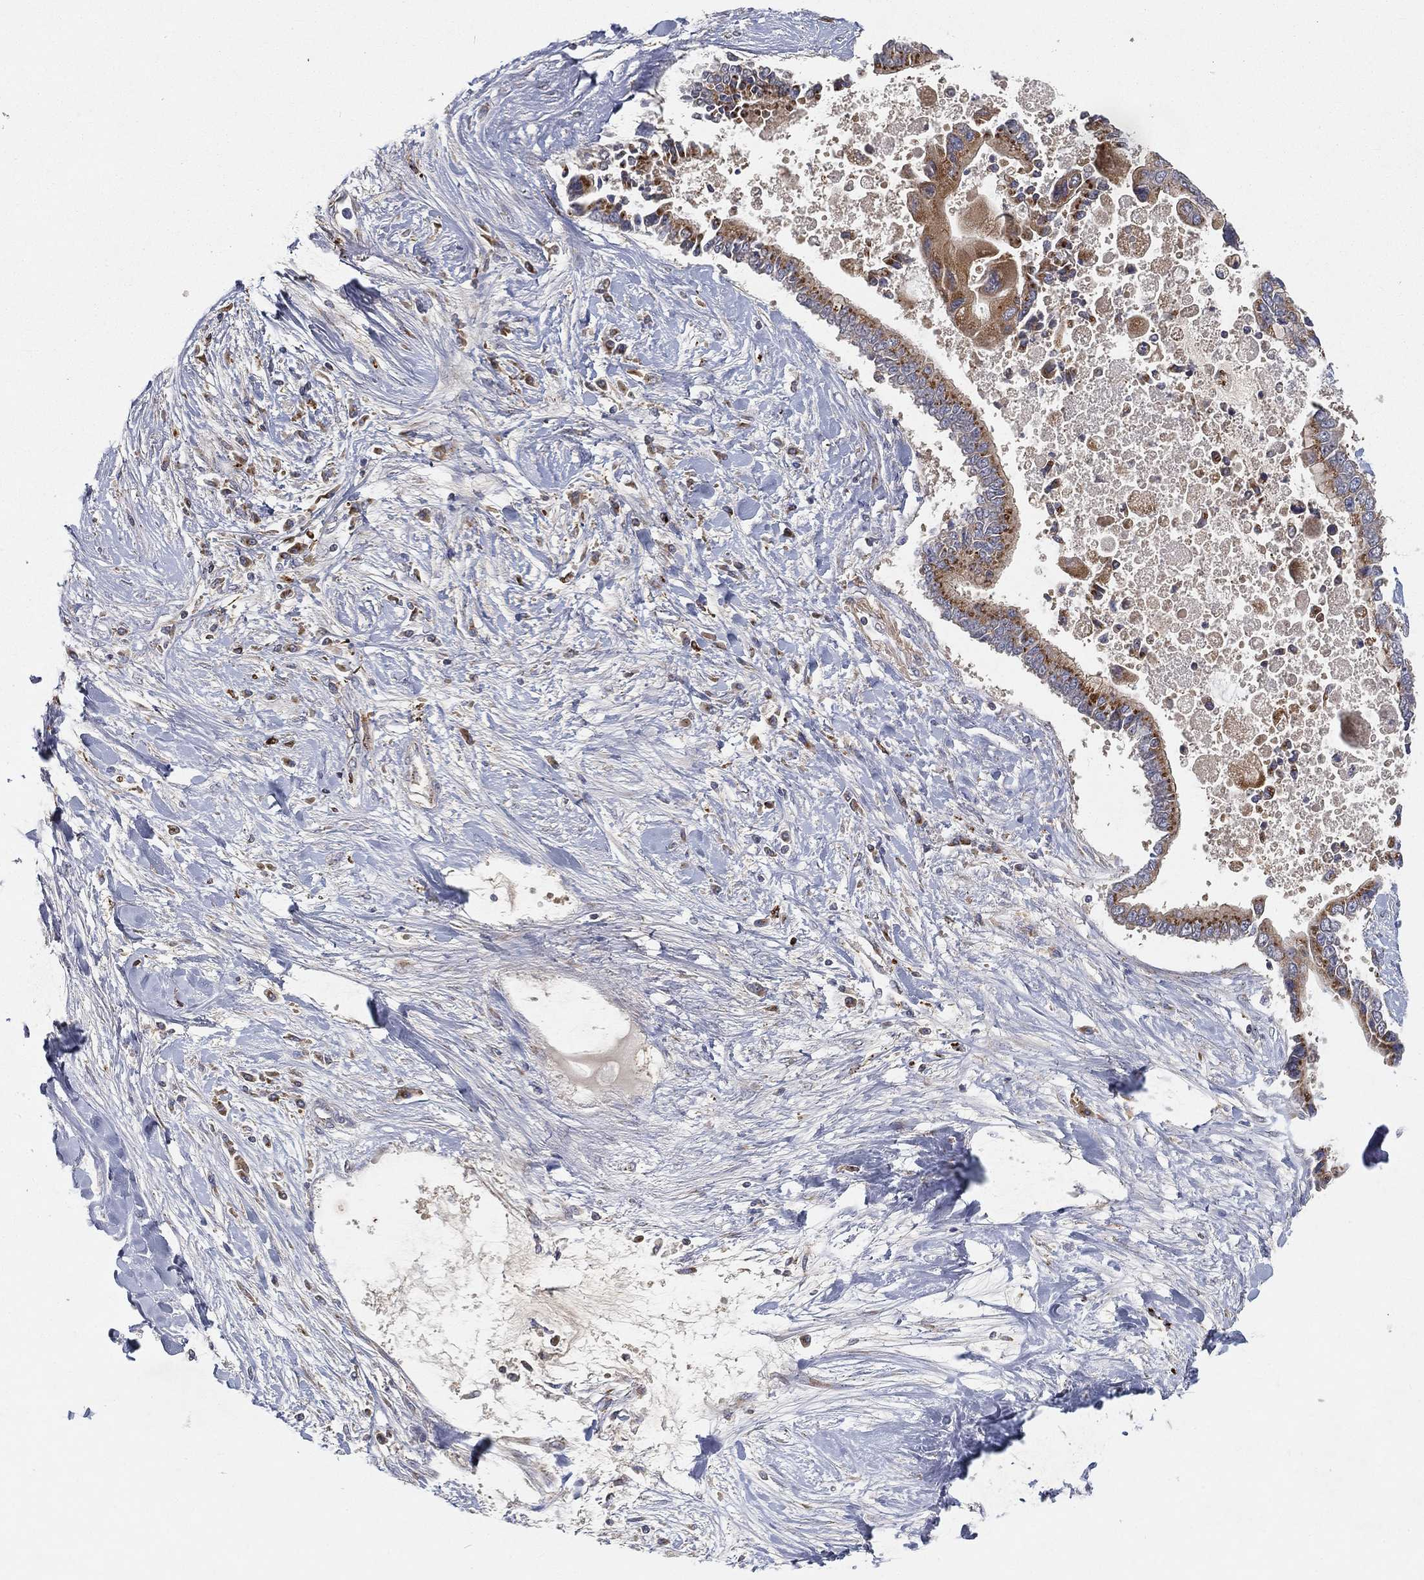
{"staining": {"intensity": "moderate", "quantity": "<25%", "location": "cytoplasmic/membranous"}, "tissue": "liver cancer", "cell_type": "Tumor cells", "image_type": "cancer", "snomed": [{"axis": "morphology", "description": "Cholangiocarcinoma"}, {"axis": "topography", "description": "Liver"}], "caption": "Protein expression analysis of cholangiocarcinoma (liver) exhibits moderate cytoplasmic/membranous expression in about <25% of tumor cells.", "gene": "CTSL", "patient": {"sex": "male", "age": 50}}